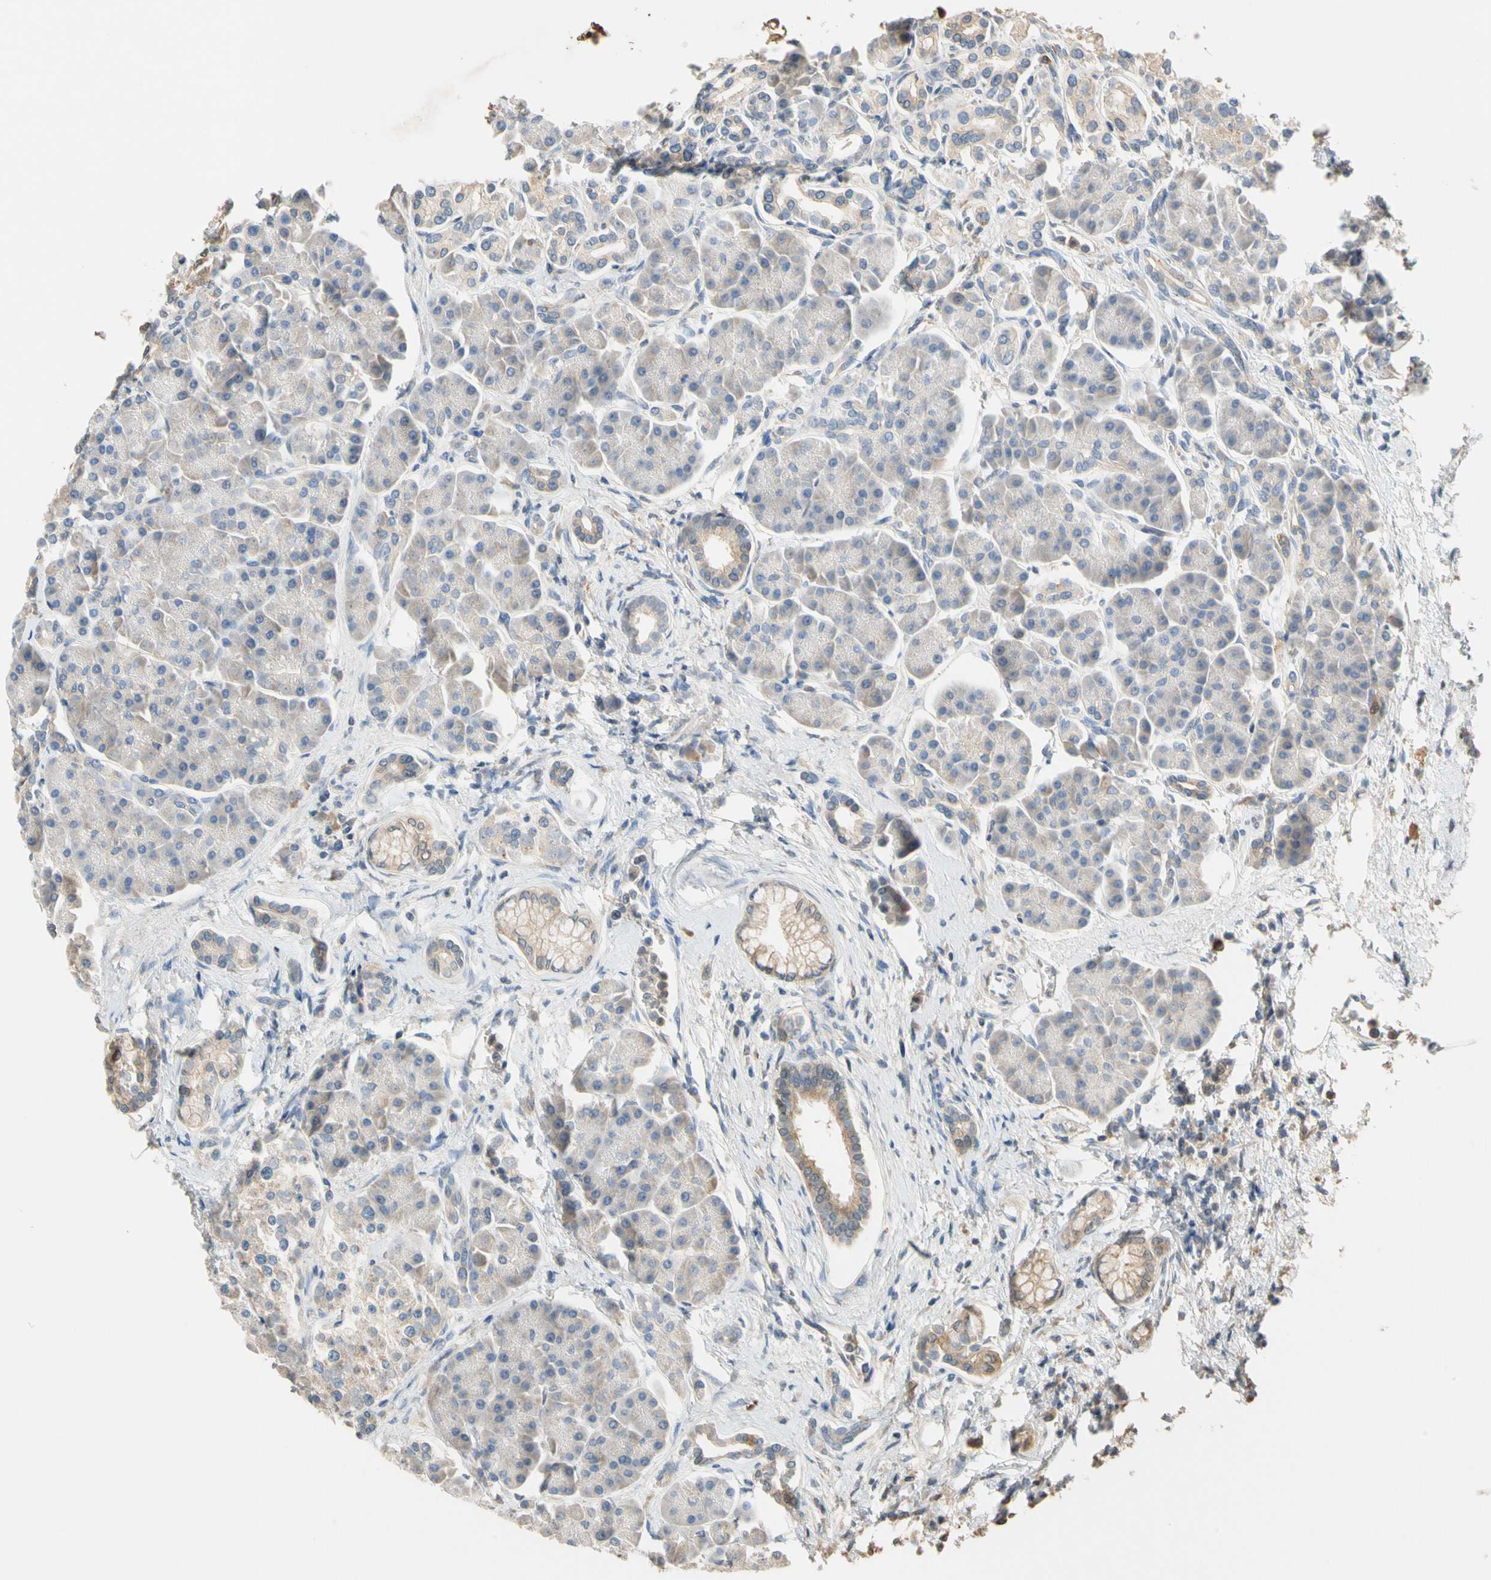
{"staining": {"intensity": "weak", "quantity": "25%-75%", "location": "cytoplasmic/membranous"}, "tissue": "pancreas", "cell_type": "Exocrine glandular cells", "image_type": "normal", "snomed": [{"axis": "morphology", "description": "Normal tissue, NOS"}, {"axis": "topography", "description": "Pancreas"}], "caption": "Immunohistochemical staining of normal pancreas demonstrates weak cytoplasmic/membranous protein positivity in approximately 25%-75% of exocrine glandular cells. Immunohistochemistry (ihc) stains the protein of interest in brown and the nuclei are stained blue.", "gene": "GPSM2", "patient": {"sex": "female", "age": 70}}